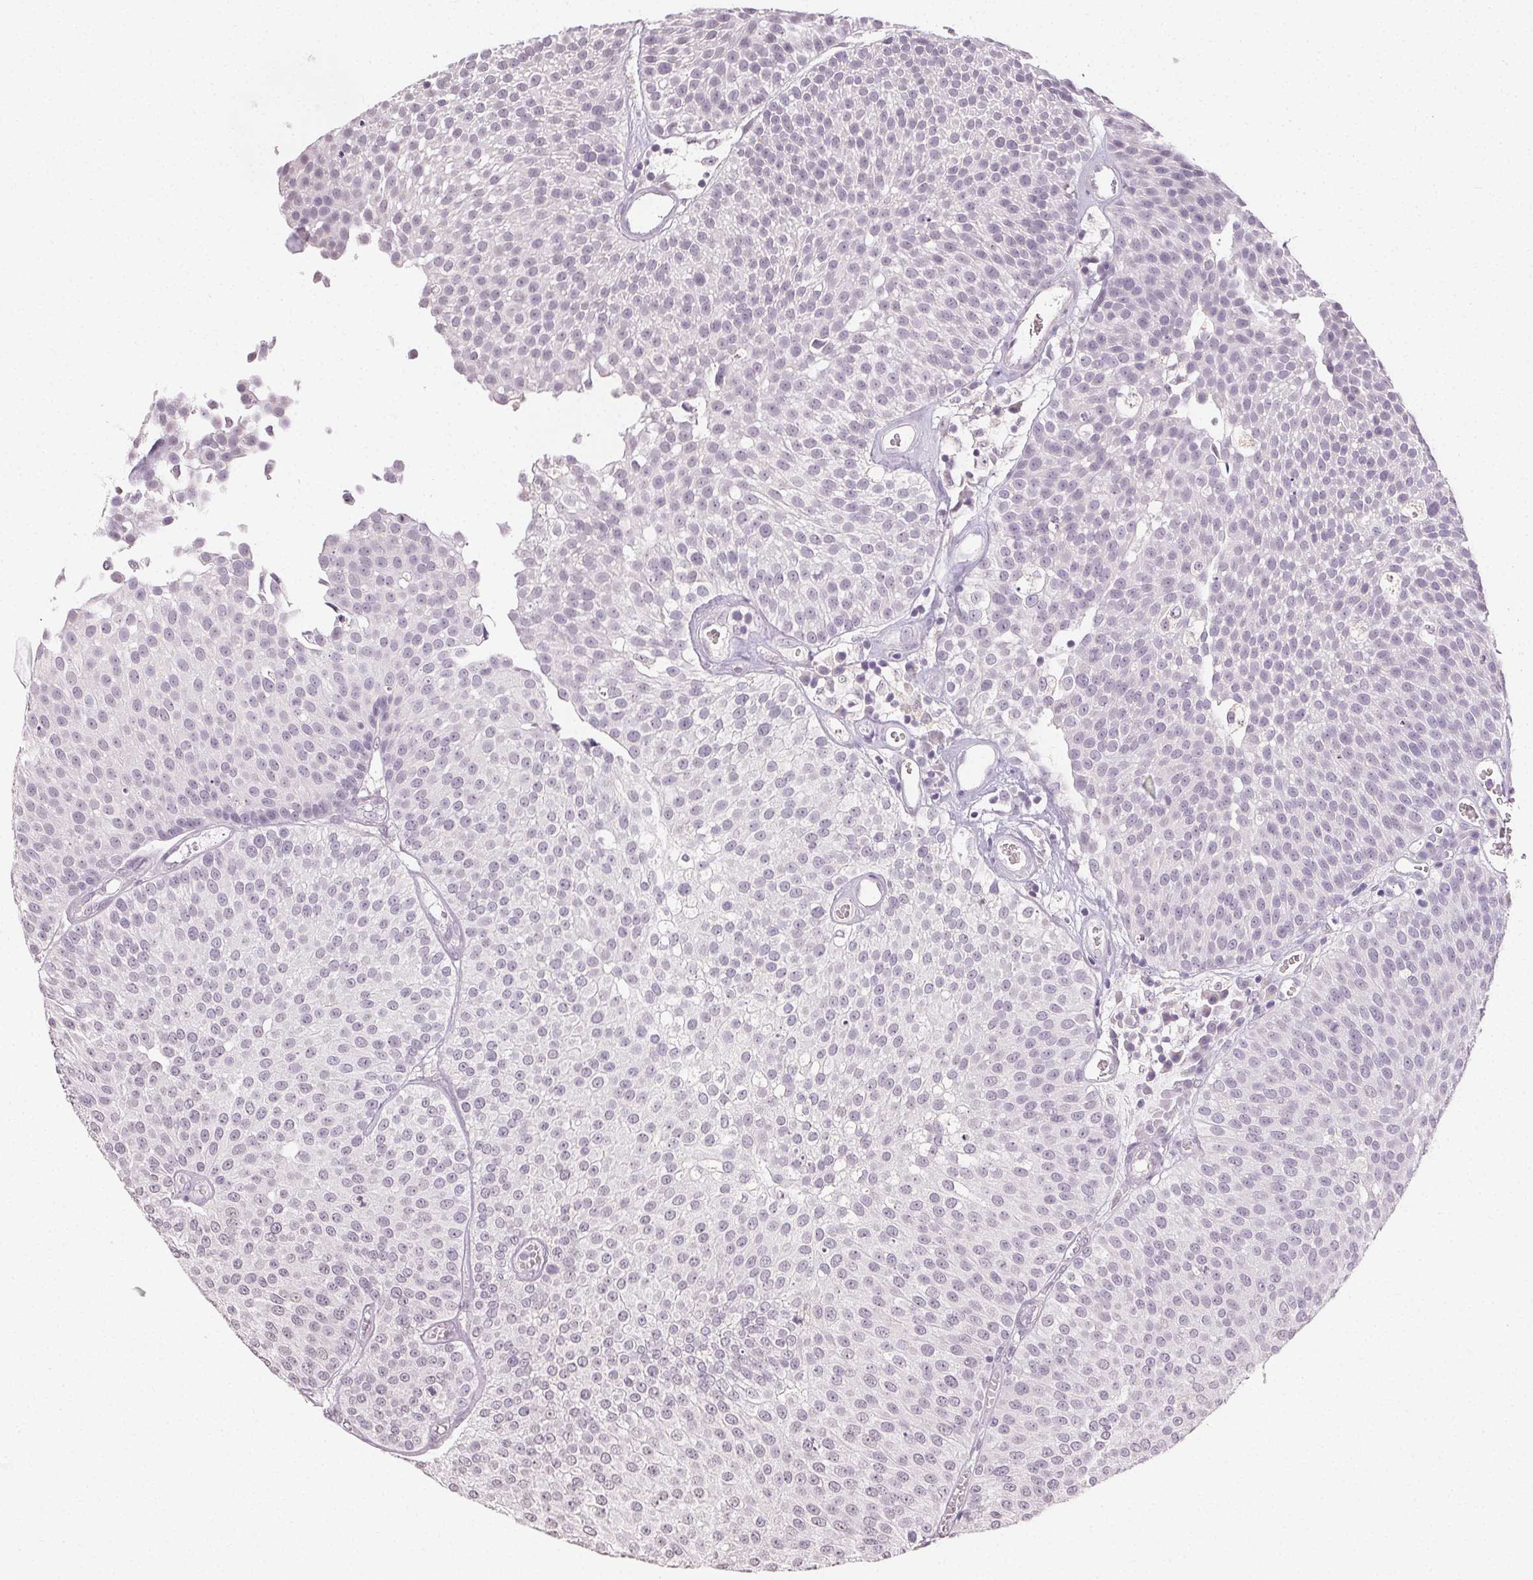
{"staining": {"intensity": "negative", "quantity": "none", "location": "none"}, "tissue": "urothelial cancer", "cell_type": "Tumor cells", "image_type": "cancer", "snomed": [{"axis": "morphology", "description": "Urothelial carcinoma, Low grade"}, {"axis": "topography", "description": "Urinary bladder"}], "caption": "This is an immunohistochemistry image of human urothelial cancer. There is no positivity in tumor cells.", "gene": "TMEM174", "patient": {"sex": "female", "age": 79}}